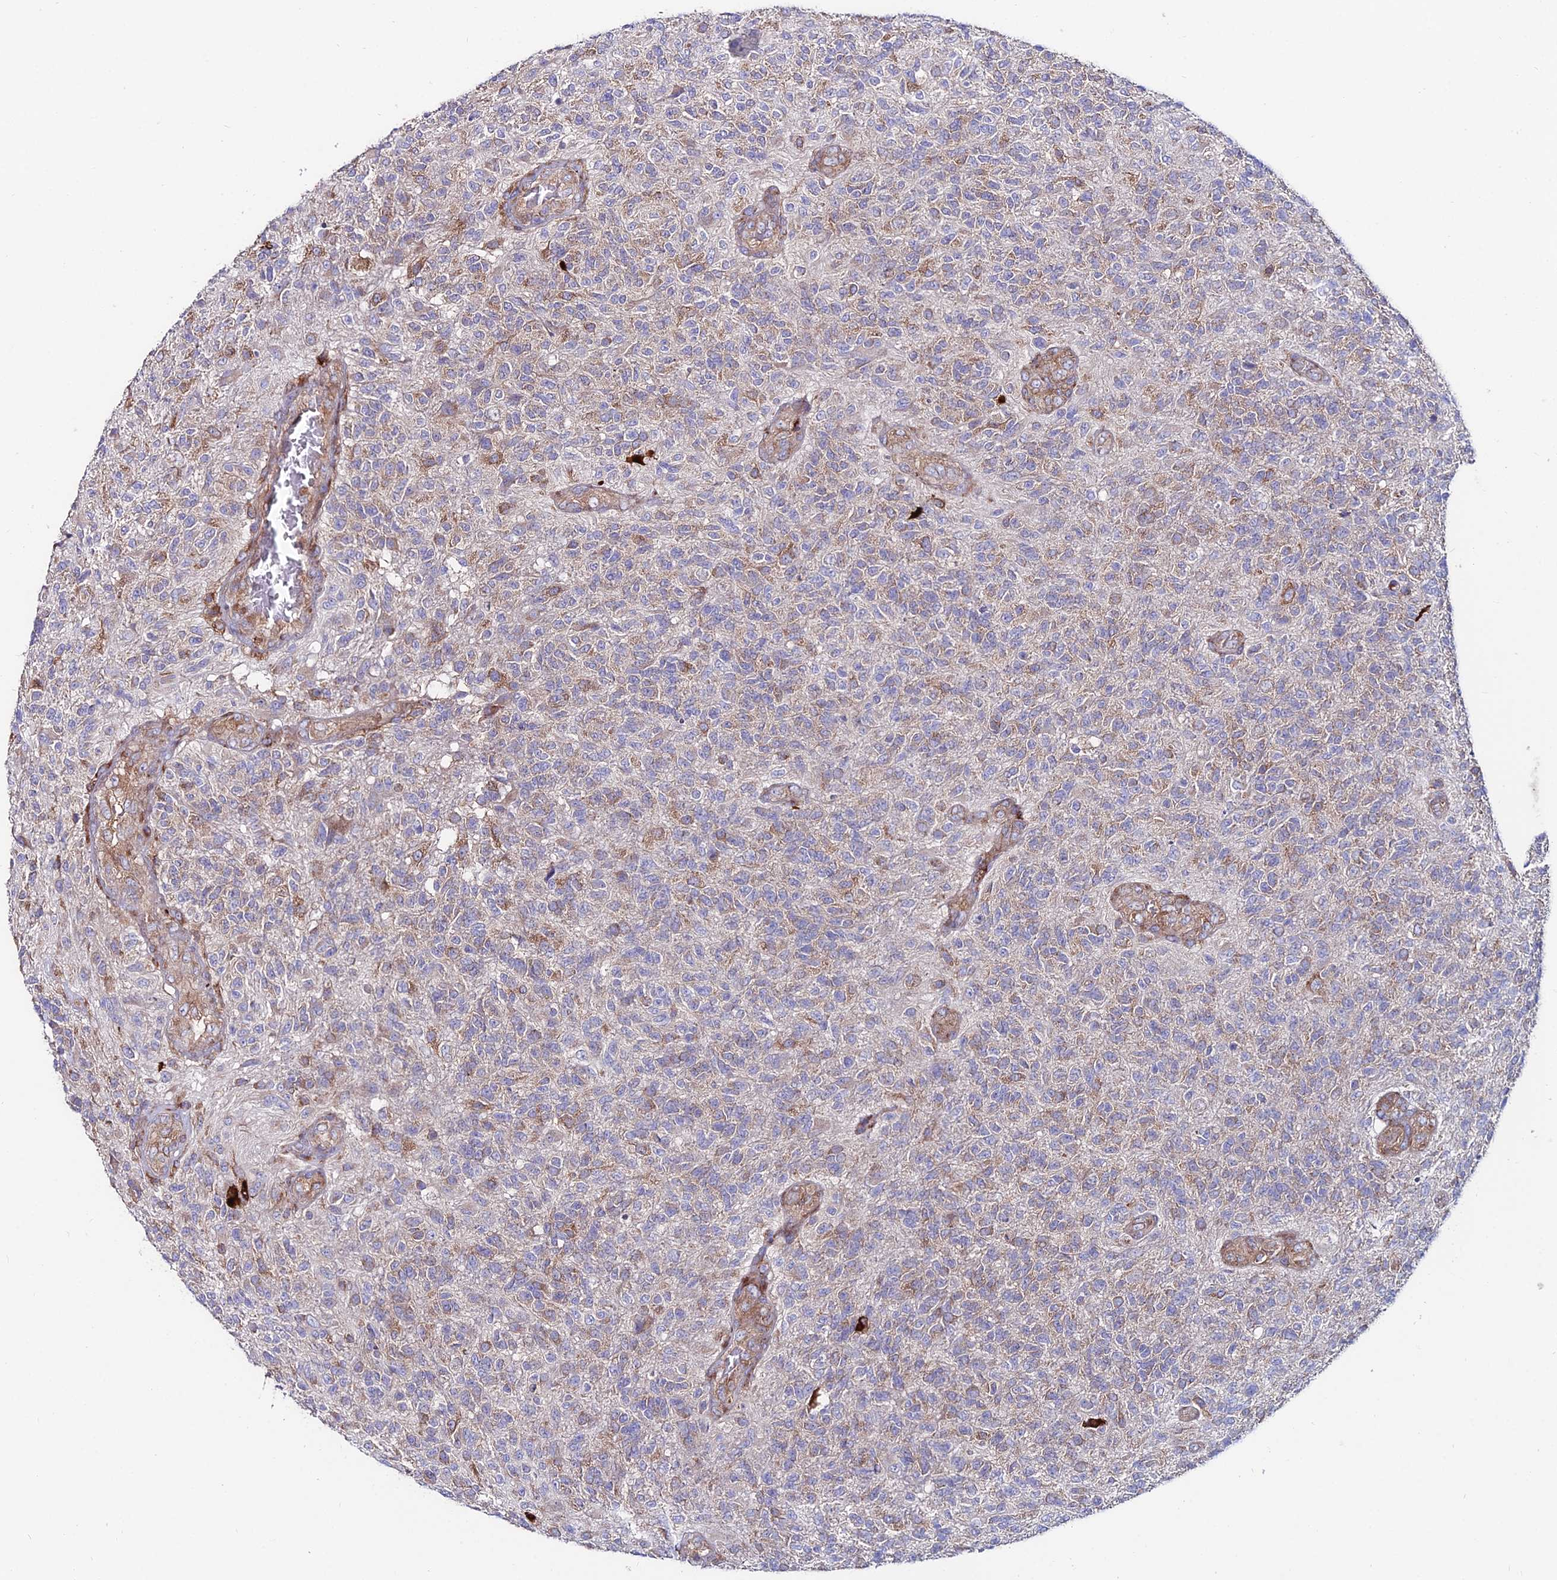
{"staining": {"intensity": "weak", "quantity": "<25%", "location": "cytoplasmic/membranous"}, "tissue": "glioma", "cell_type": "Tumor cells", "image_type": "cancer", "snomed": [{"axis": "morphology", "description": "Glioma, malignant, High grade"}, {"axis": "topography", "description": "Brain"}], "caption": "Immunohistochemical staining of human glioma displays no significant expression in tumor cells.", "gene": "EIF3K", "patient": {"sex": "male", "age": 56}}